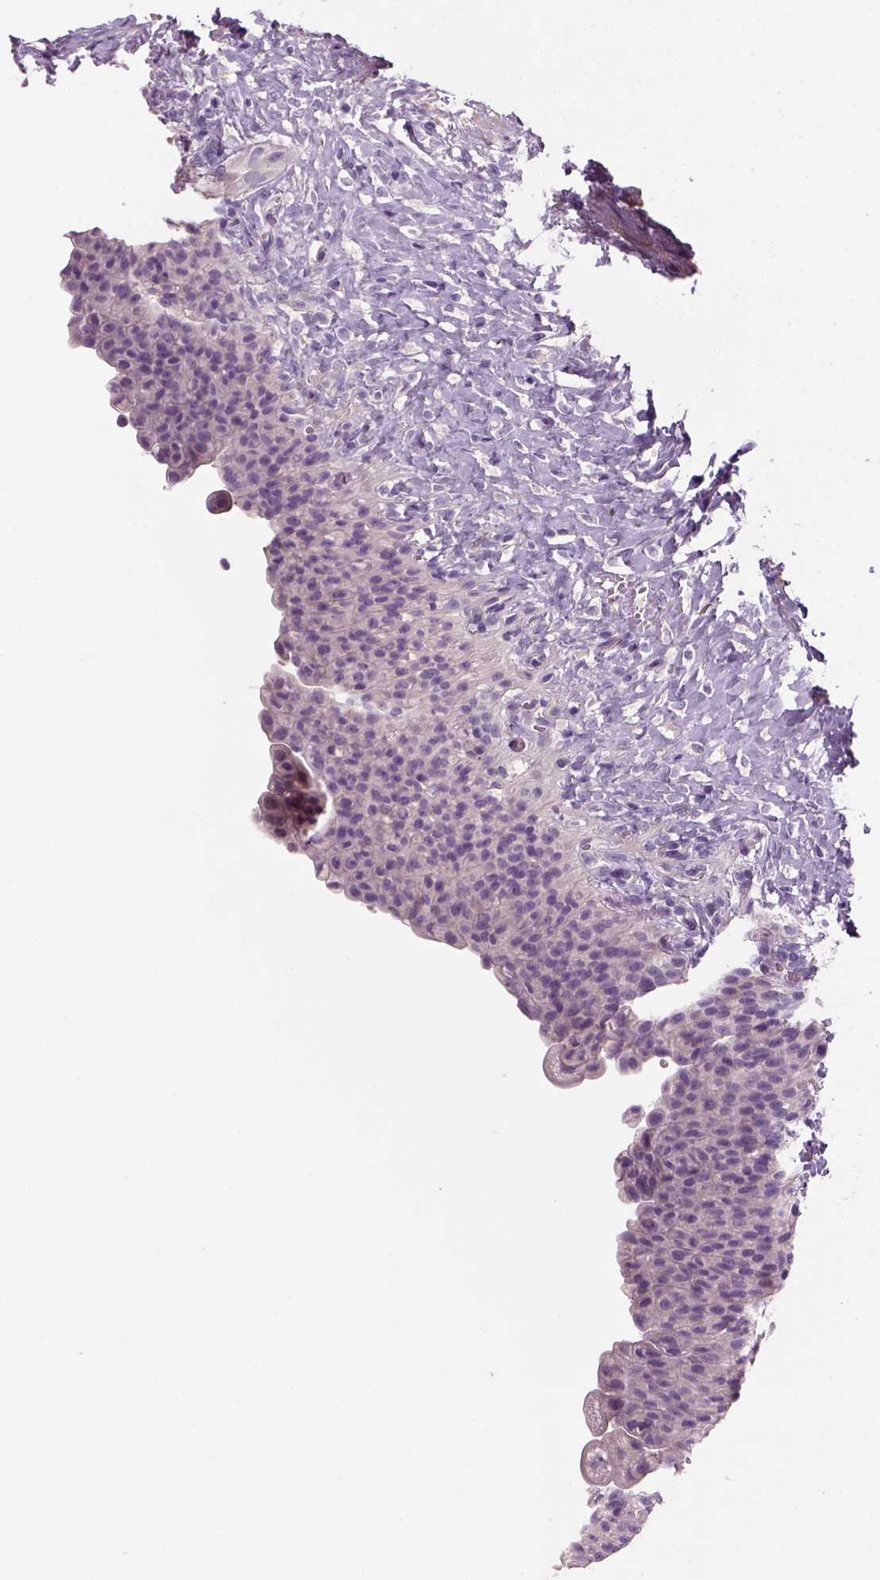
{"staining": {"intensity": "negative", "quantity": "none", "location": "none"}, "tissue": "urinary bladder", "cell_type": "Urothelial cells", "image_type": "normal", "snomed": [{"axis": "morphology", "description": "Normal tissue, NOS"}, {"axis": "topography", "description": "Urinary bladder"}, {"axis": "topography", "description": "Prostate"}], "caption": "Protein analysis of unremarkable urinary bladder reveals no significant positivity in urothelial cells. (DAB immunohistochemistry (IHC) visualized using brightfield microscopy, high magnification).", "gene": "ELOVL3", "patient": {"sex": "male", "age": 76}}